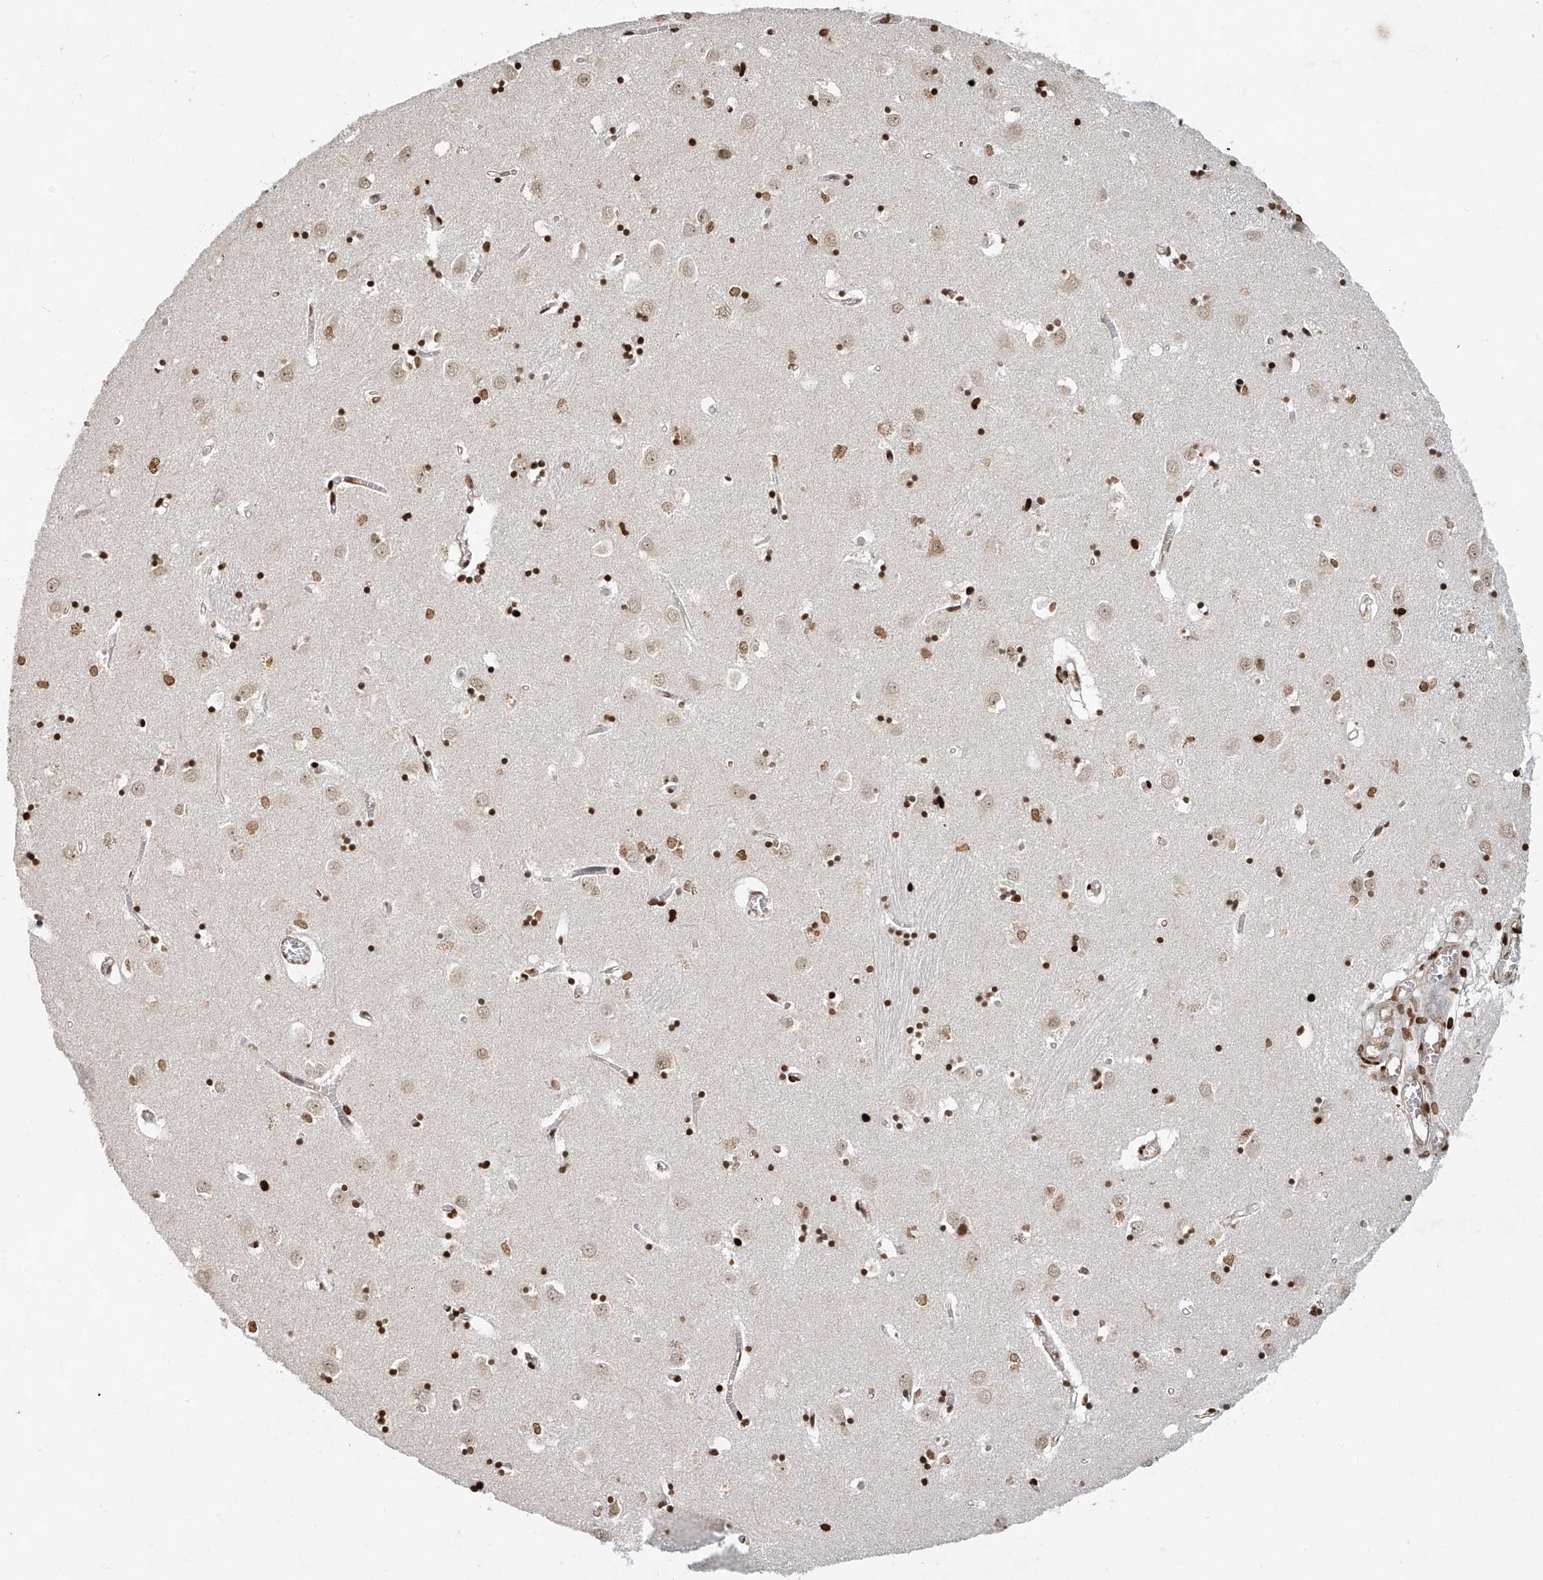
{"staining": {"intensity": "strong", "quantity": ">75%", "location": "nuclear"}, "tissue": "caudate", "cell_type": "Glial cells", "image_type": "normal", "snomed": [{"axis": "morphology", "description": "Normal tissue, NOS"}, {"axis": "topography", "description": "Lateral ventricle wall"}], "caption": "High-power microscopy captured an immunohistochemistry (IHC) photomicrograph of normal caudate, revealing strong nuclear positivity in approximately >75% of glial cells. The protein is stained brown, and the nuclei are stained in blue (DAB (3,3'-diaminobenzidine) IHC with brightfield microscopy, high magnification).", "gene": "ATRIP", "patient": {"sex": "male", "age": 70}}